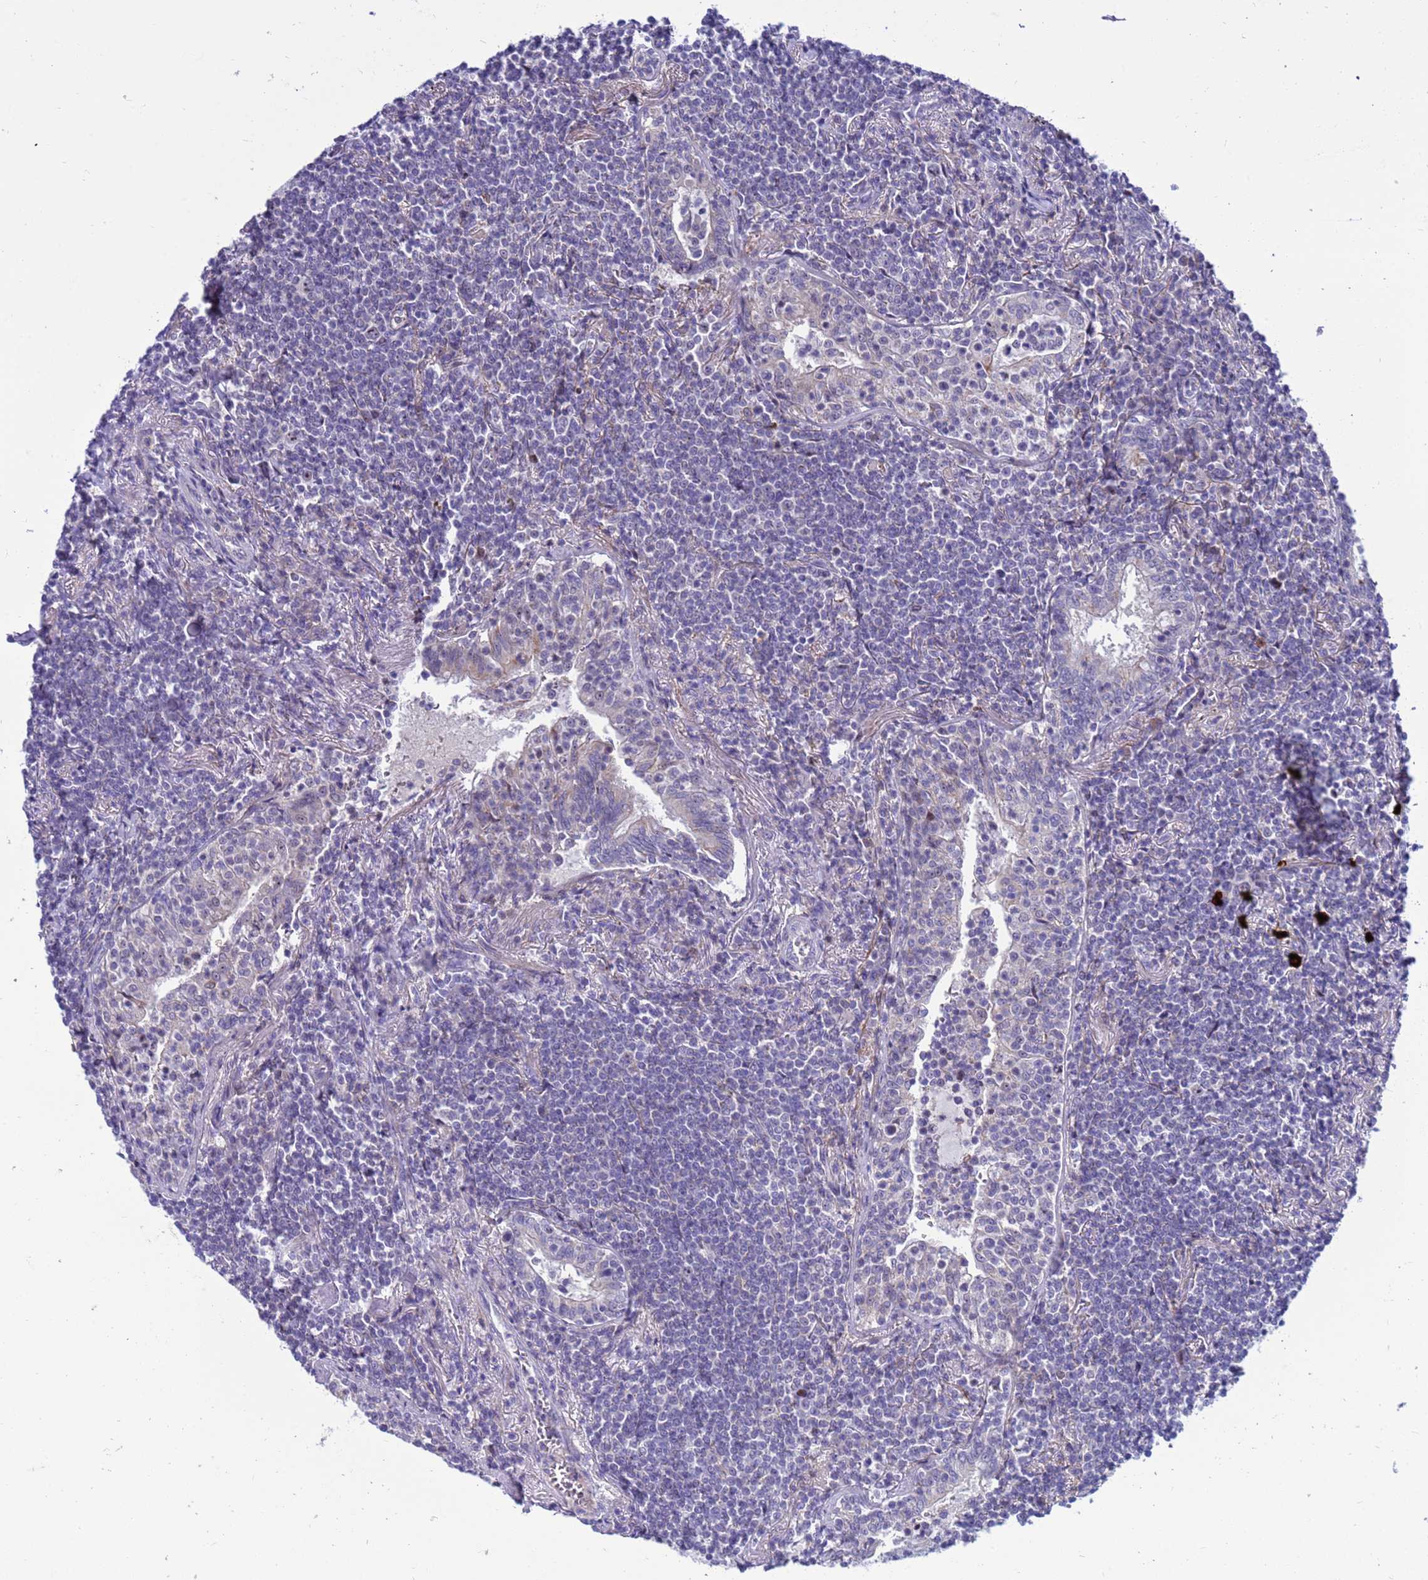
{"staining": {"intensity": "negative", "quantity": "none", "location": "none"}, "tissue": "lymphoma", "cell_type": "Tumor cells", "image_type": "cancer", "snomed": [{"axis": "morphology", "description": "Malignant lymphoma, non-Hodgkin's type, Low grade"}, {"axis": "topography", "description": "Lung"}], "caption": "DAB immunohistochemical staining of human lymphoma demonstrates no significant staining in tumor cells. (Brightfield microscopy of DAB IHC at high magnification).", "gene": "LRATD1", "patient": {"sex": "female", "age": 71}}